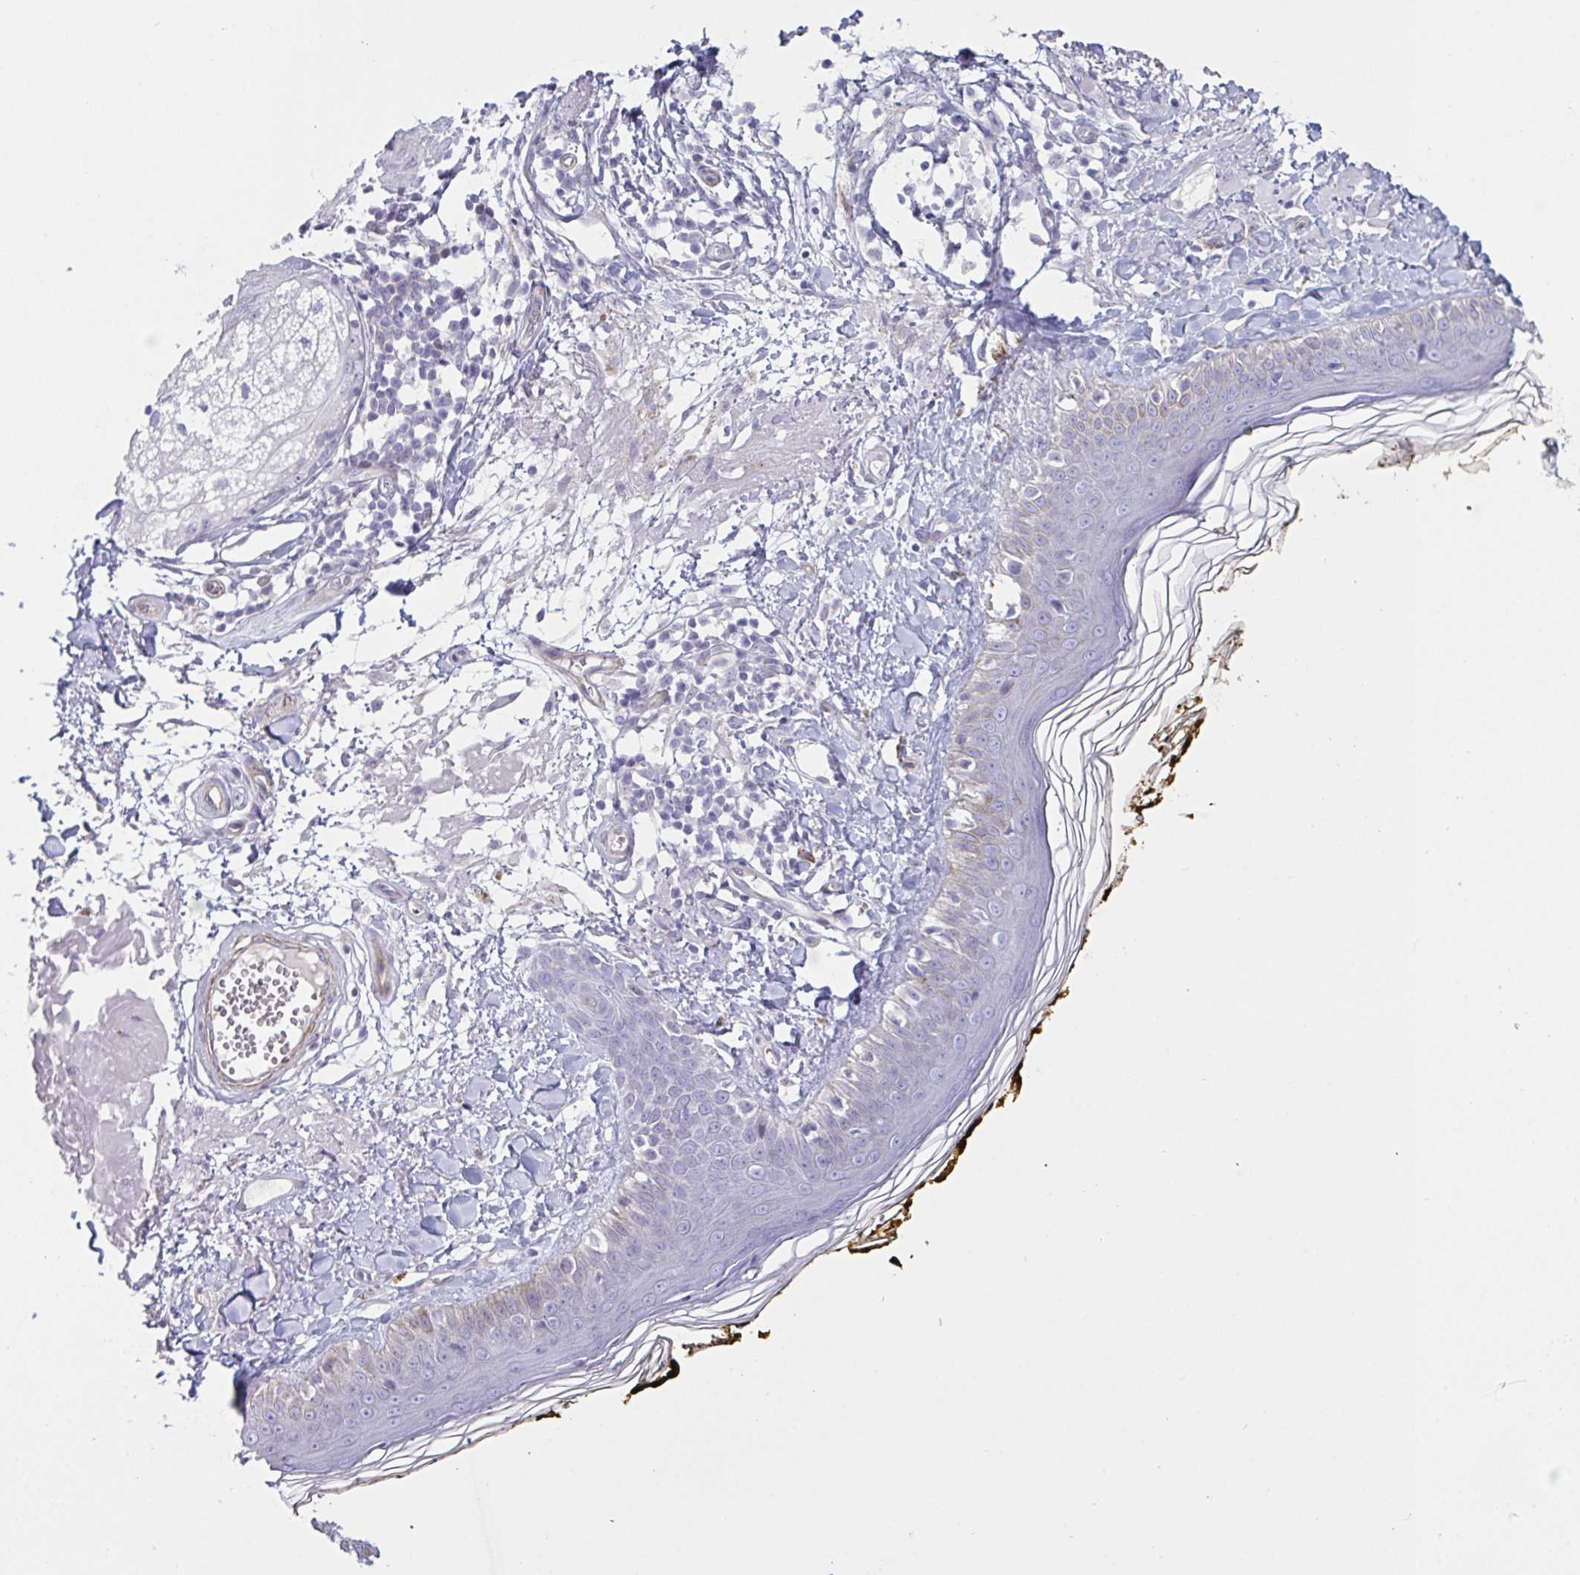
{"staining": {"intensity": "negative", "quantity": "none", "location": "none"}, "tissue": "skin", "cell_type": "Fibroblasts", "image_type": "normal", "snomed": [{"axis": "morphology", "description": "Normal tissue, NOS"}, {"axis": "topography", "description": "Skin"}], "caption": "Immunohistochemistry (IHC) photomicrograph of normal skin: skin stained with DAB (3,3'-diaminobenzidine) shows no significant protein positivity in fibroblasts.", "gene": "OR5P3", "patient": {"sex": "male", "age": 76}}